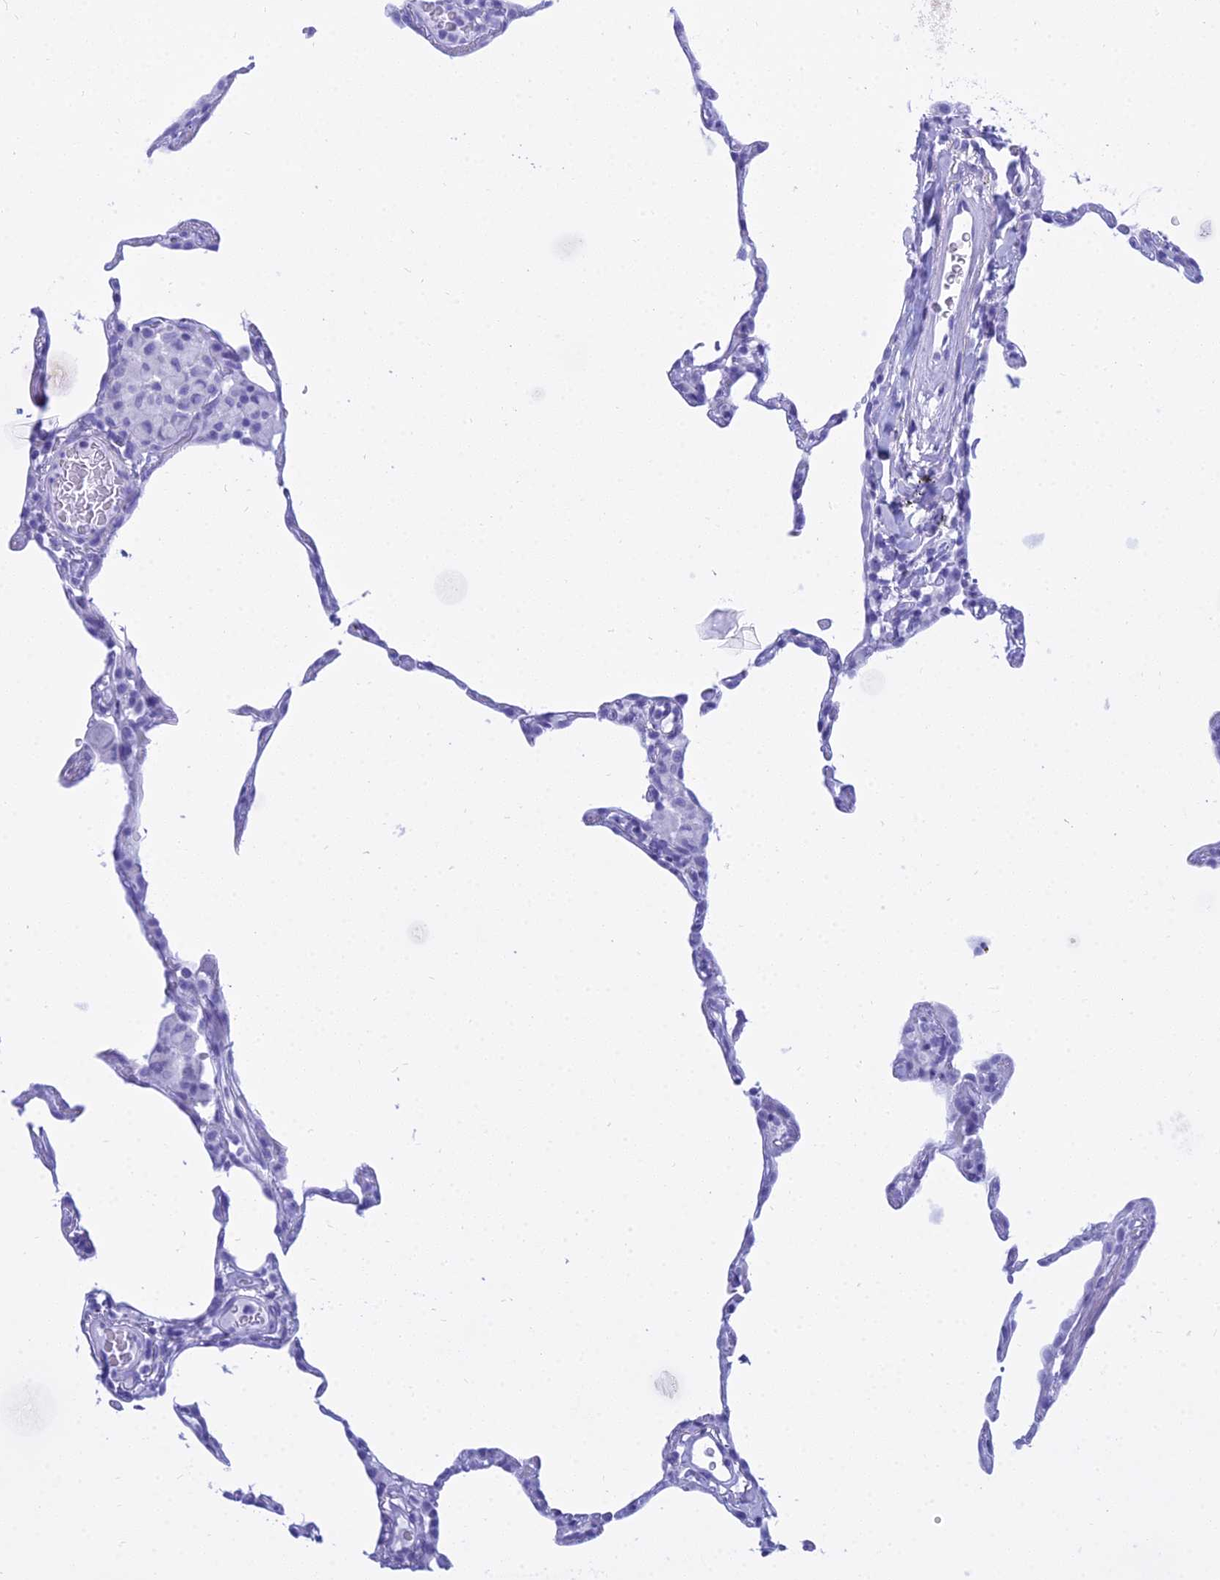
{"staining": {"intensity": "negative", "quantity": "none", "location": "none"}, "tissue": "lung", "cell_type": "Alveolar cells", "image_type": "normal", "snomed": [{"axis": "morphology", "description": "Normal tissue, NOS"}, {"axis": "topography", "description": "Lung"}], "caption": "Lung stained for a protein using IHC exhibits no positivity alveolar cells.", "gene": "PATE4", "patient": {"sex": "female", "age": 57}}